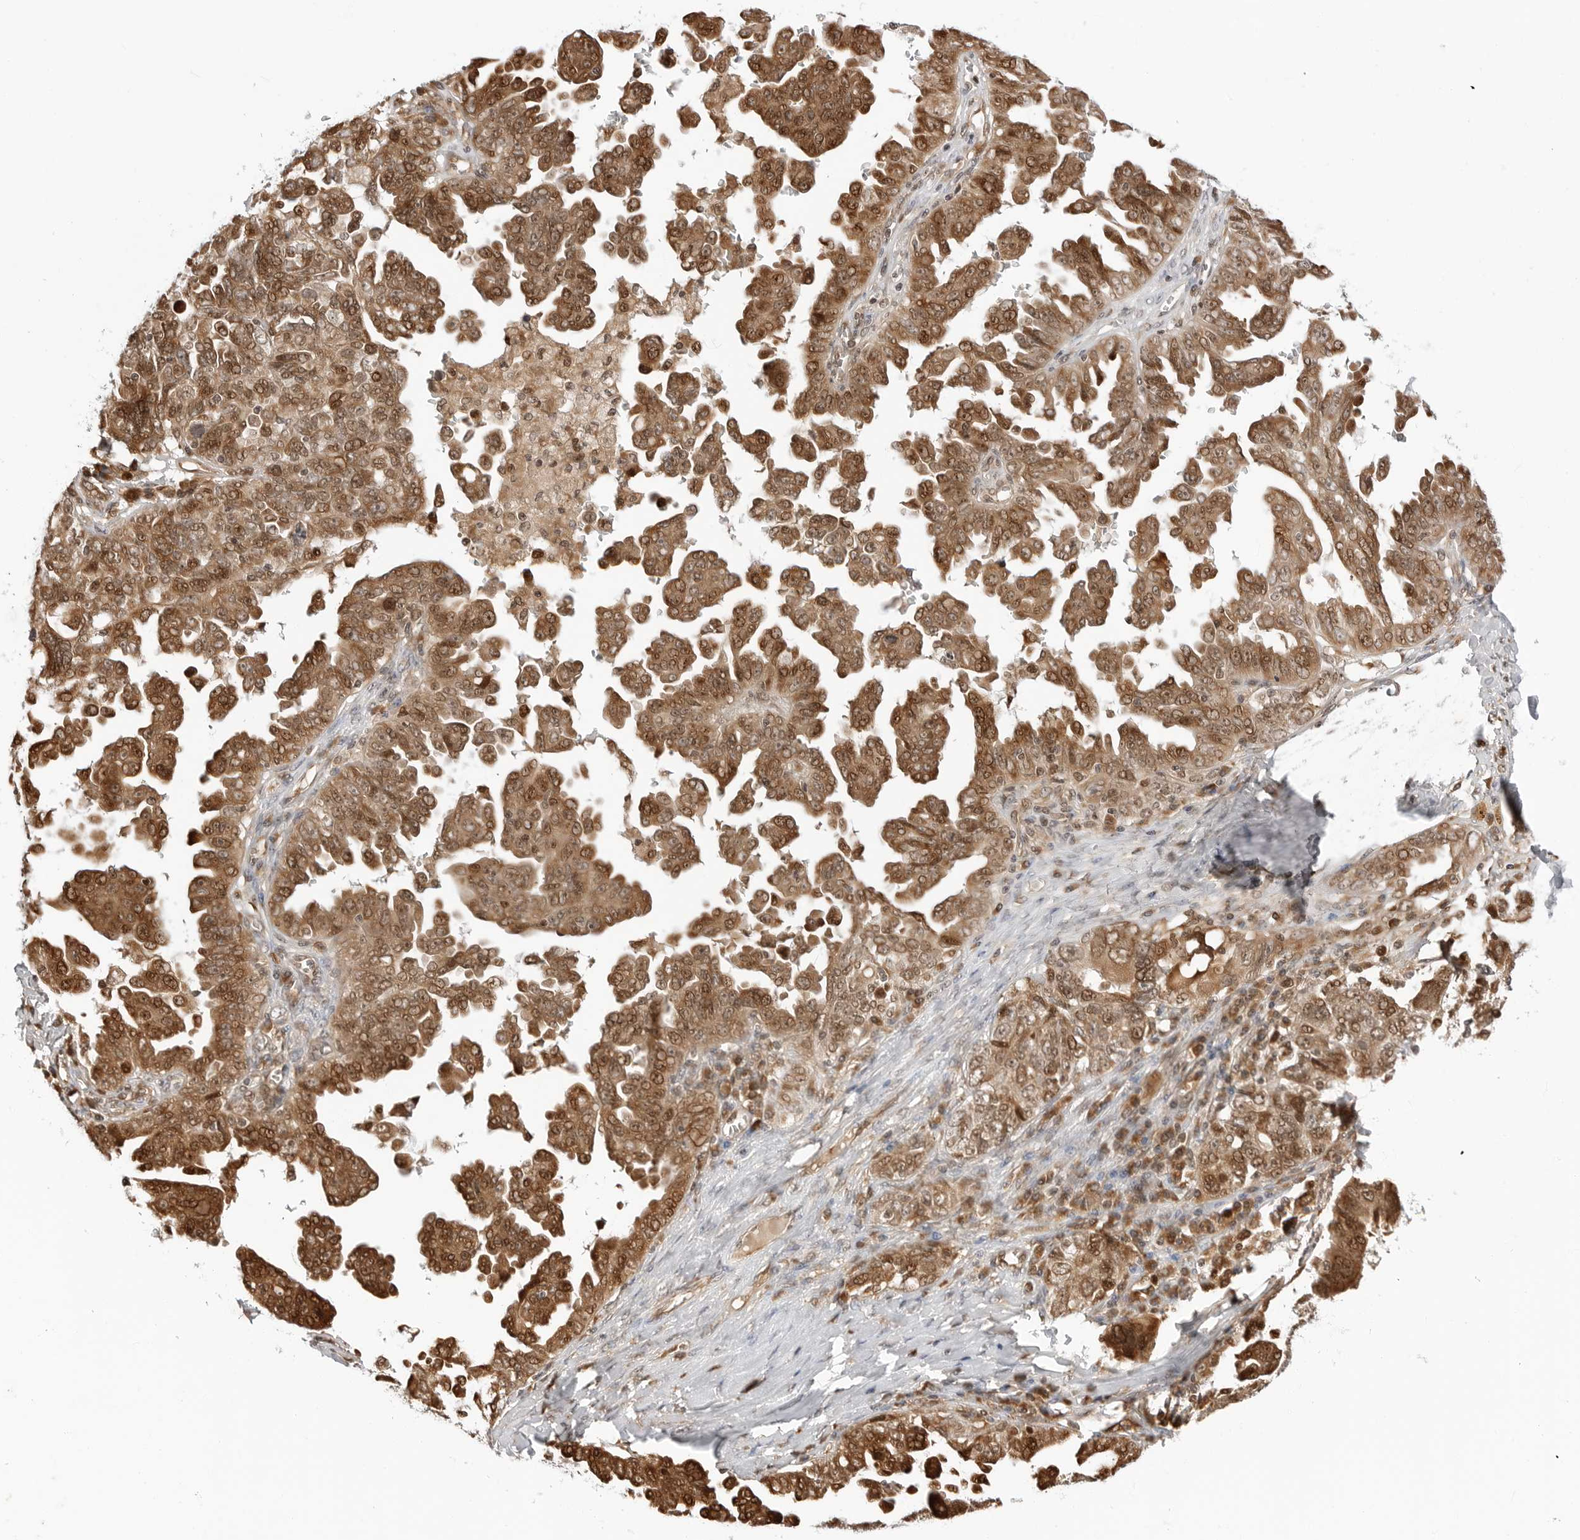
{"staining": {"intensity": "strong", "quantity": ">75%", "location": "cytoplasmic/membranous,nuclear"}, "tissue": "ovarian cancer", "cell_type": "Tumor cells", "image_type": "cancer", "snomed": [{"axis": "morphology", "description": "Carcinoma, endometroid"}, {"axis": "topography", "description": "Ovary"}], "caption": "The image exhibits immunohistochemical staining of ovarian endometroid carcinoma. There is strong cytoplasmic/membranous and nuclear expression is seen in approximately >75% of tumor cells.", "gene": "TIPRL", "patient": {"sex": "female", "age": 62}}